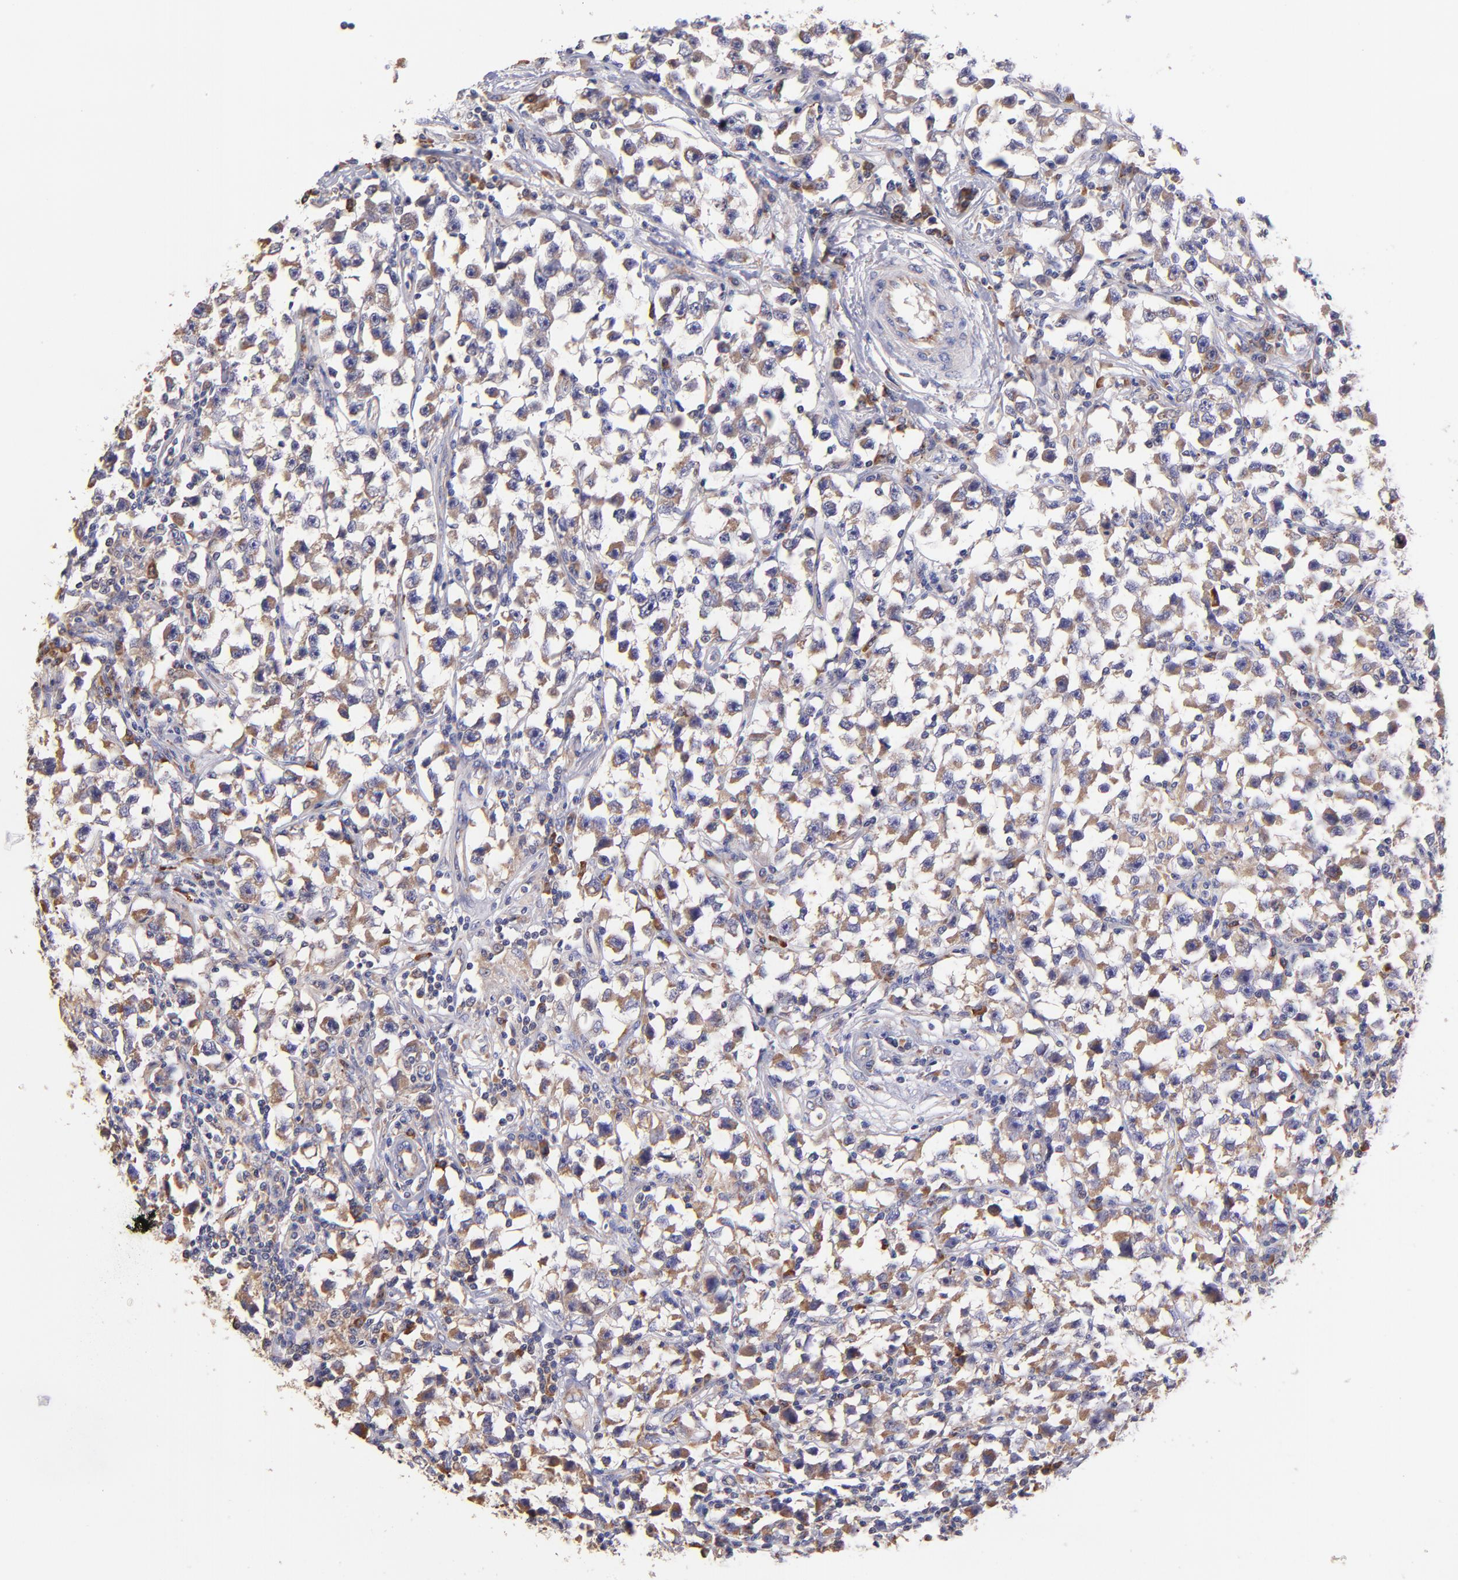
{"staining": {"intensity": "weak", "quantity": ">75%", "location": "cytoplasmic/membranous"}, "tissue": "testis cancer", "cell_type": "Tumor cells", "image_type": "cancer", "snomed": [{"axis": "morphology", "description": "Seminoma, NOS"}, {"axis": "topography", "description": "Testis"}], "caption": "The photomicrograph displays immunohistochemical staining of testis seminoma. There is weak cytoplasmic/membranous expression is identified in approximately >75% of tumor cells.", "gene": "PREX1", "patient": {"sex": "male", "age": 33}}